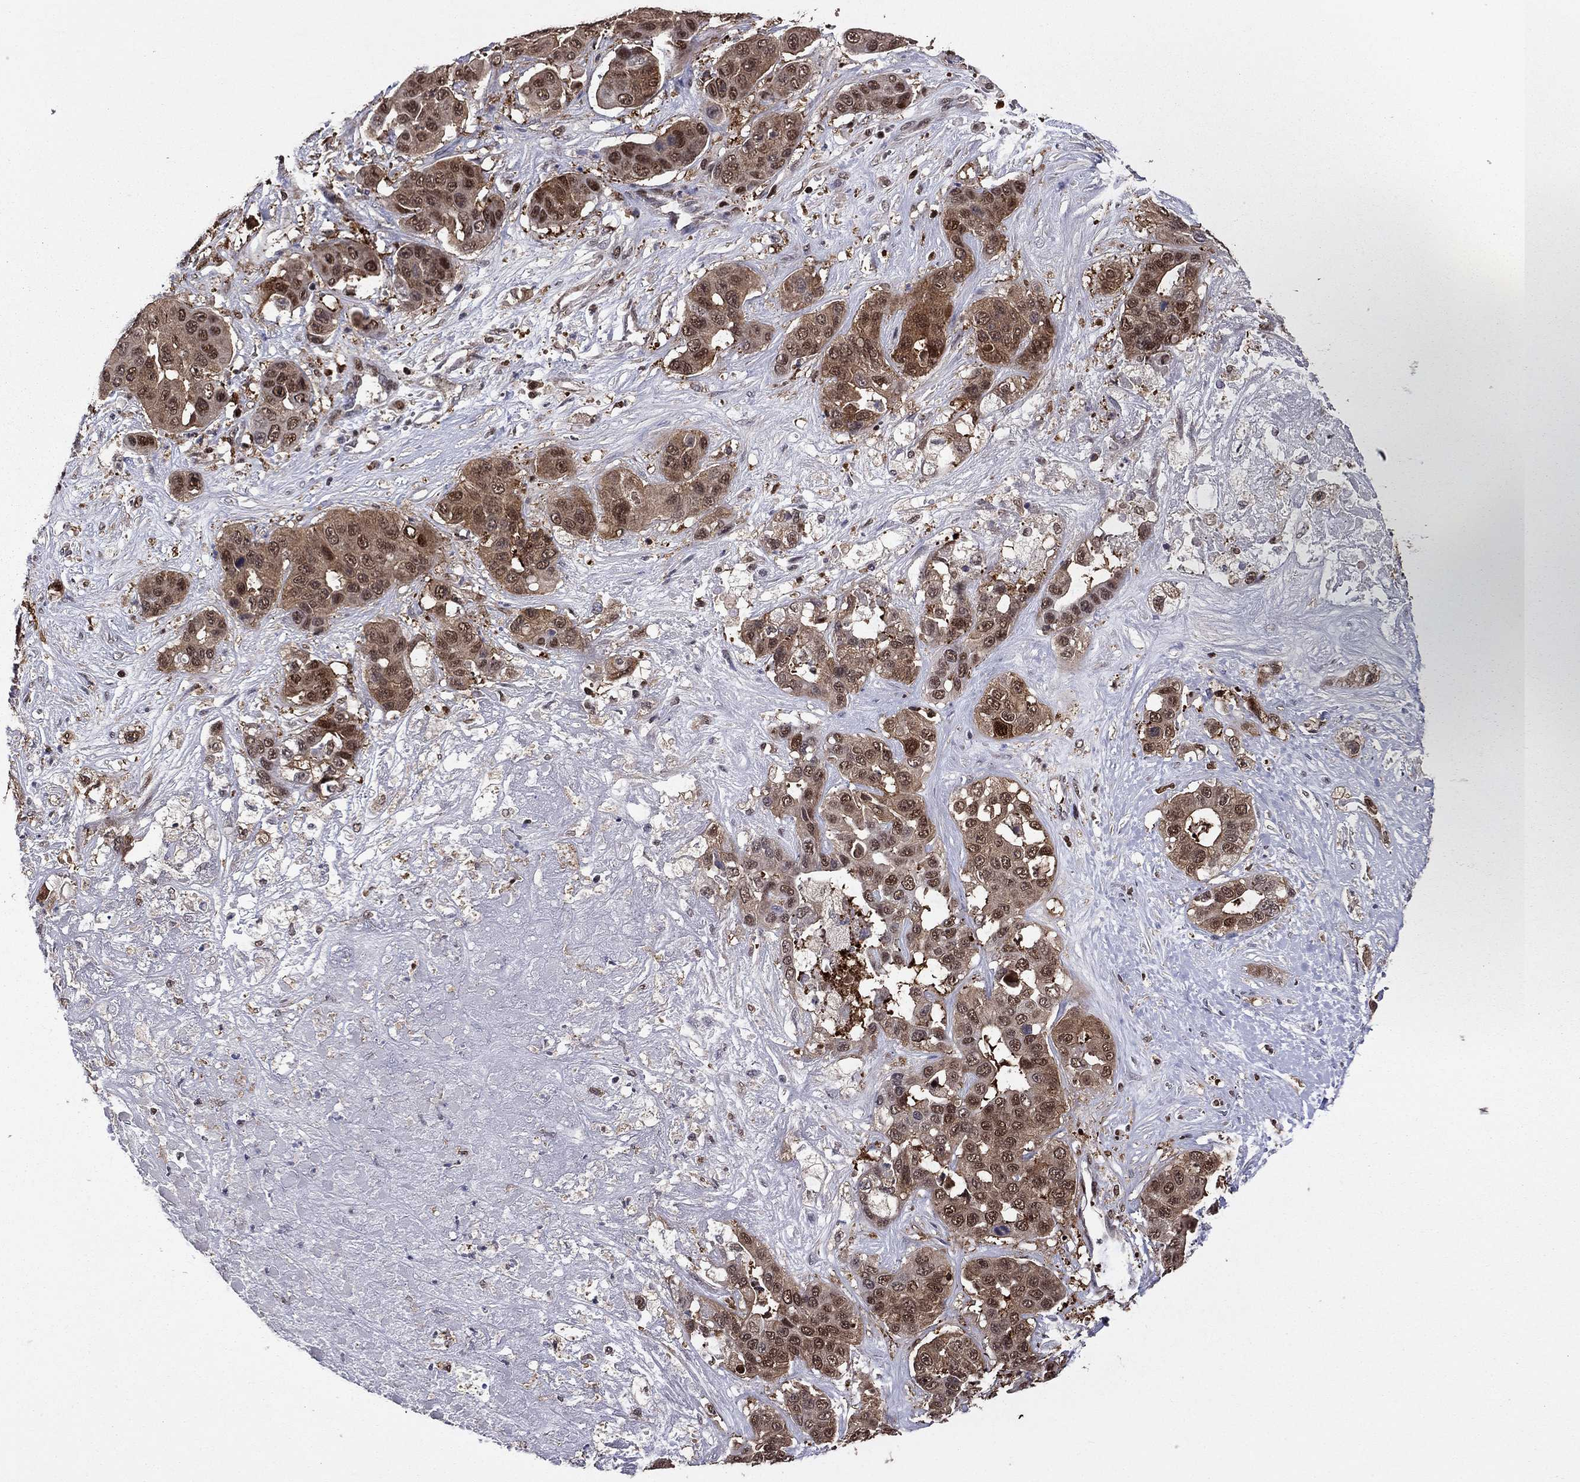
{"staining": {"intensity": "strong", "quantity": "25%-75%", "location": "cytoplasmic/membranous,nuclear"}, "tissue": "liver cancer", "cell_type": "Tumor cells", "image_type": "cancer", "snomed": [{"axis": "morphology", "description": "Cholangiocarcinoma"}, {"axis": "topography", "description": "Liver"}], "caption": "Protein analysis of liver cholangiocarcinoma tissue demonstrates strong cytoplasmic/membranous and nuclear staining in about 25%-75% of tumor cells.", "gene": "APPBP2", "patient": {"sex": "female", "age": 52}}